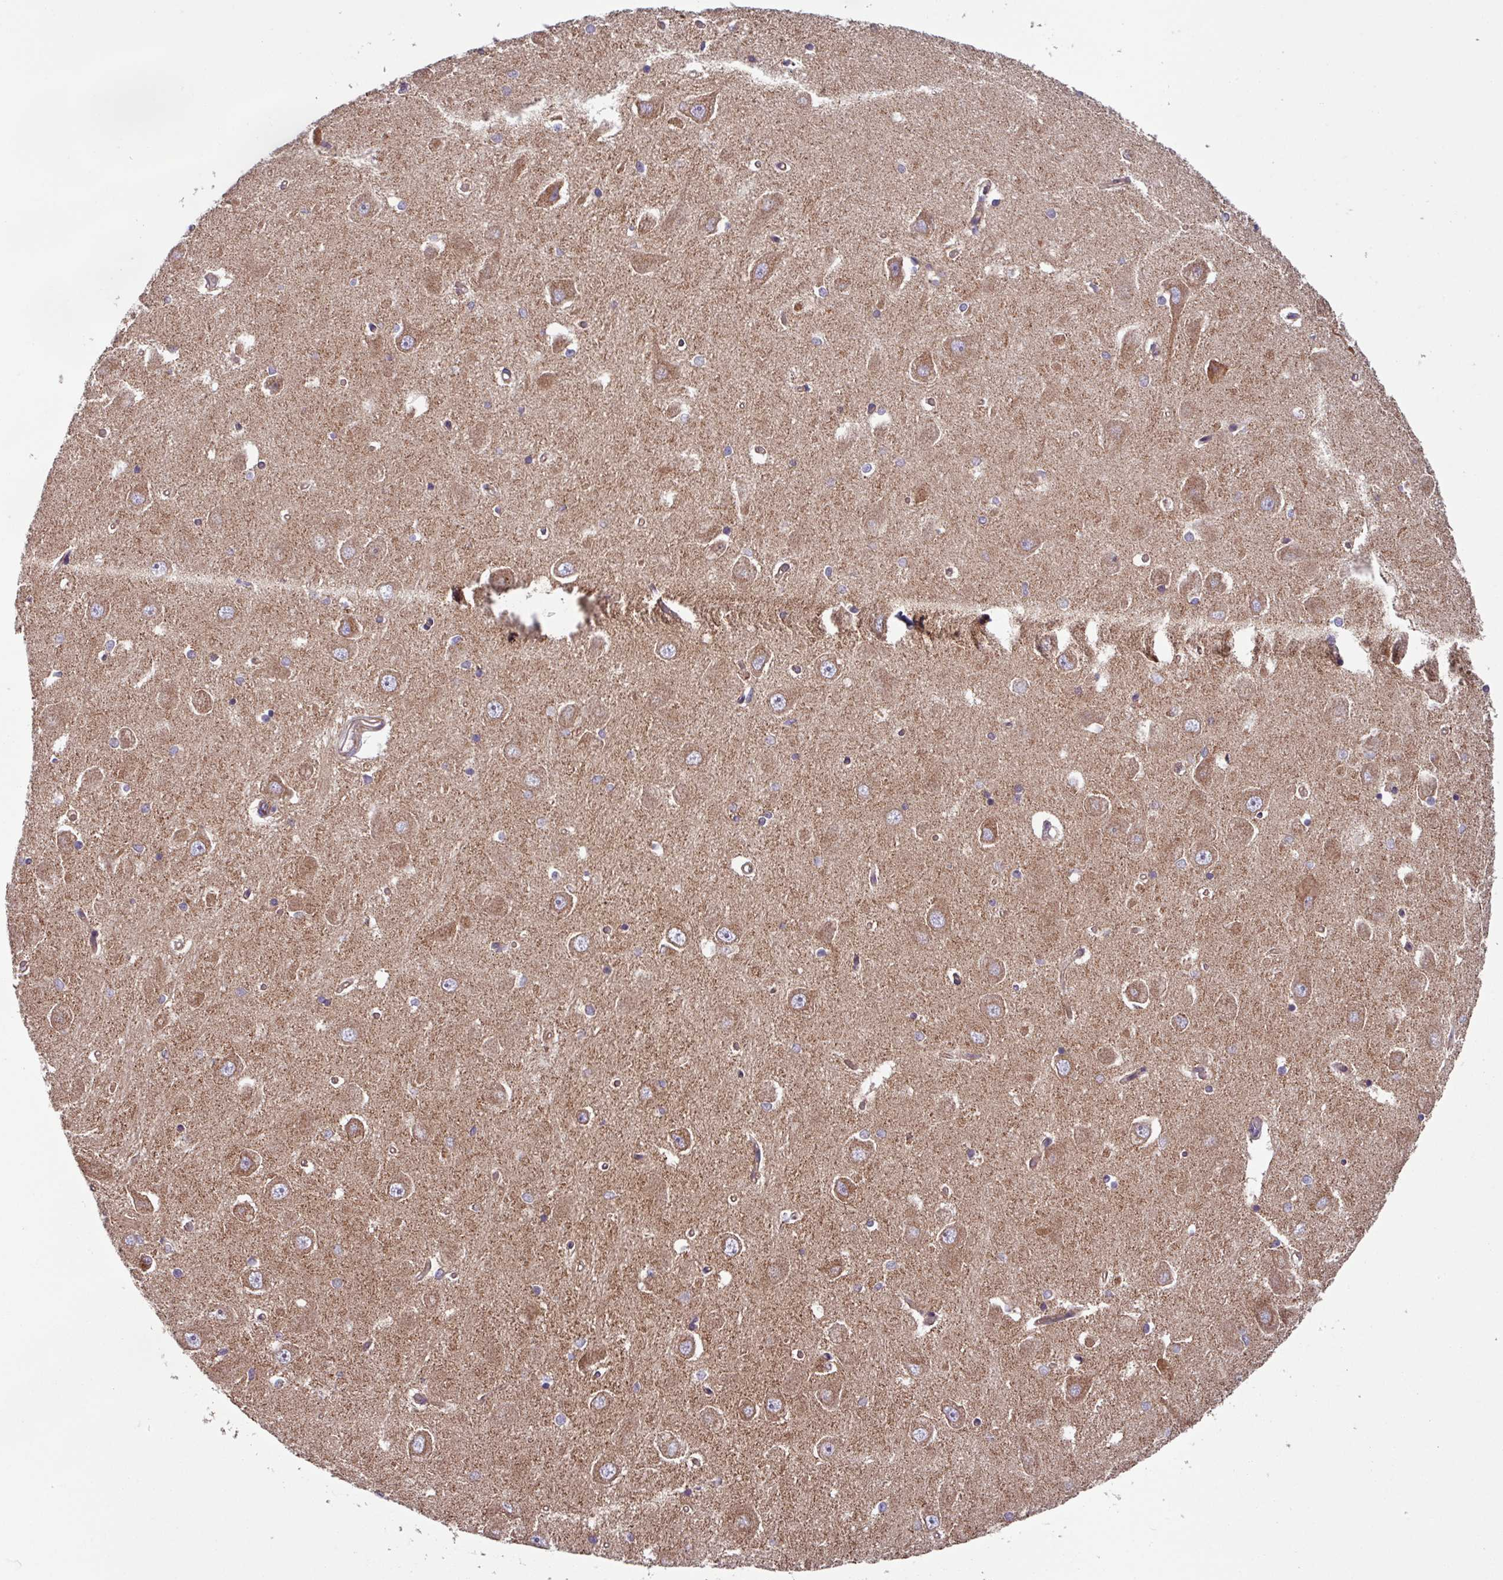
{"staining": {"intensity": "moderate", "quantity": "<25%", "location": "cytoplasmic/membranous"}, "tissue": "hippocampus", "cell_type": "Glial cells", "image_type": "normal", "snomed": [{"axis": "morphology", "description": "Normal tissue, NOS"}, {"axis": "topography", "description": "Hippocampus"}], "caption": "Immunohistochemical staining of unremarkable human hippocampus displays <25% levels of moderate cytoplasmic/membranous protein staining in about <25% of glial cells.", "gene": "PLEKHD1", "patient": {"sex": "male", "age": 45}}